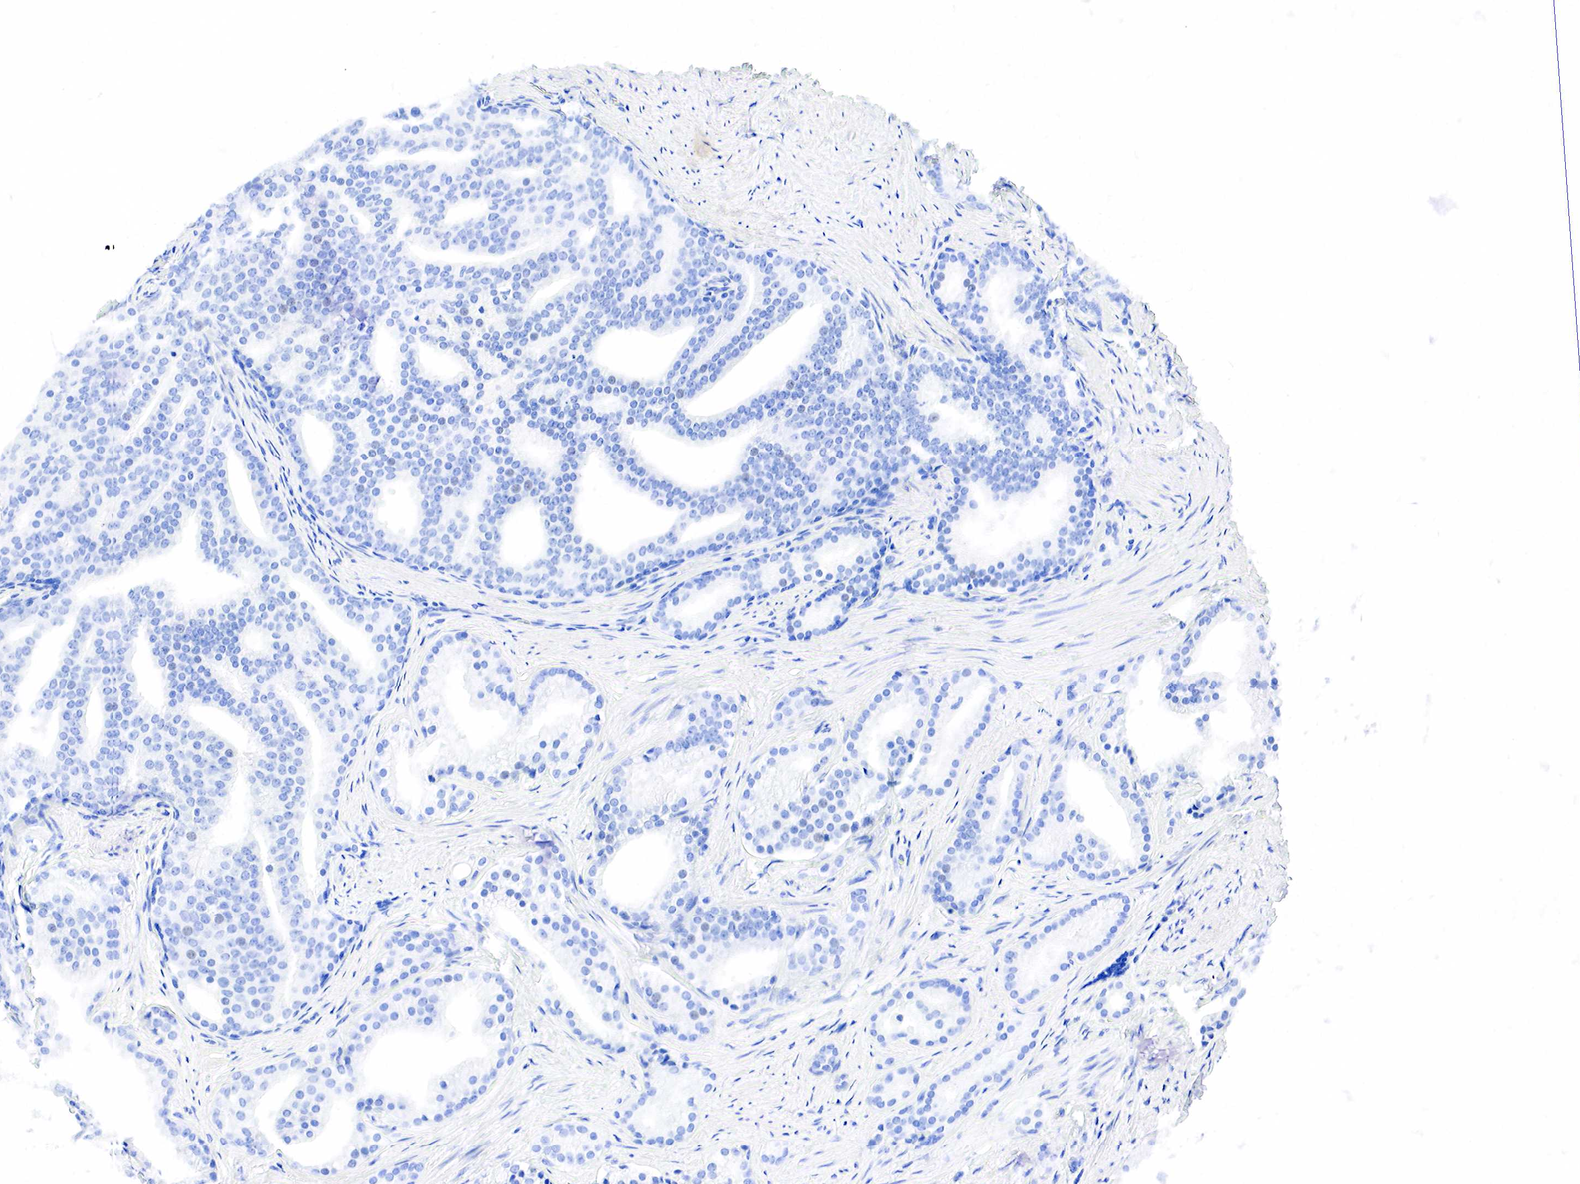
{"staining": {"intensity": "negative", "quantity": "none", "location": "none"}, "tissue": "prostate cancer", "cell_type": "Tumor cells", "image_type": "cancer", "snomed": [{"axis": "morphology", "description": "Adenocarcinoma, Low grade"}, {"axis": "topography", "description": "Prostate"}], "caption": "Tumor cells are negative for protein expression in human prostate cancer (adenocarcinoma (low-grade)).", "gene": "PTH", "patient": {"sex": "male", "age": 71}}